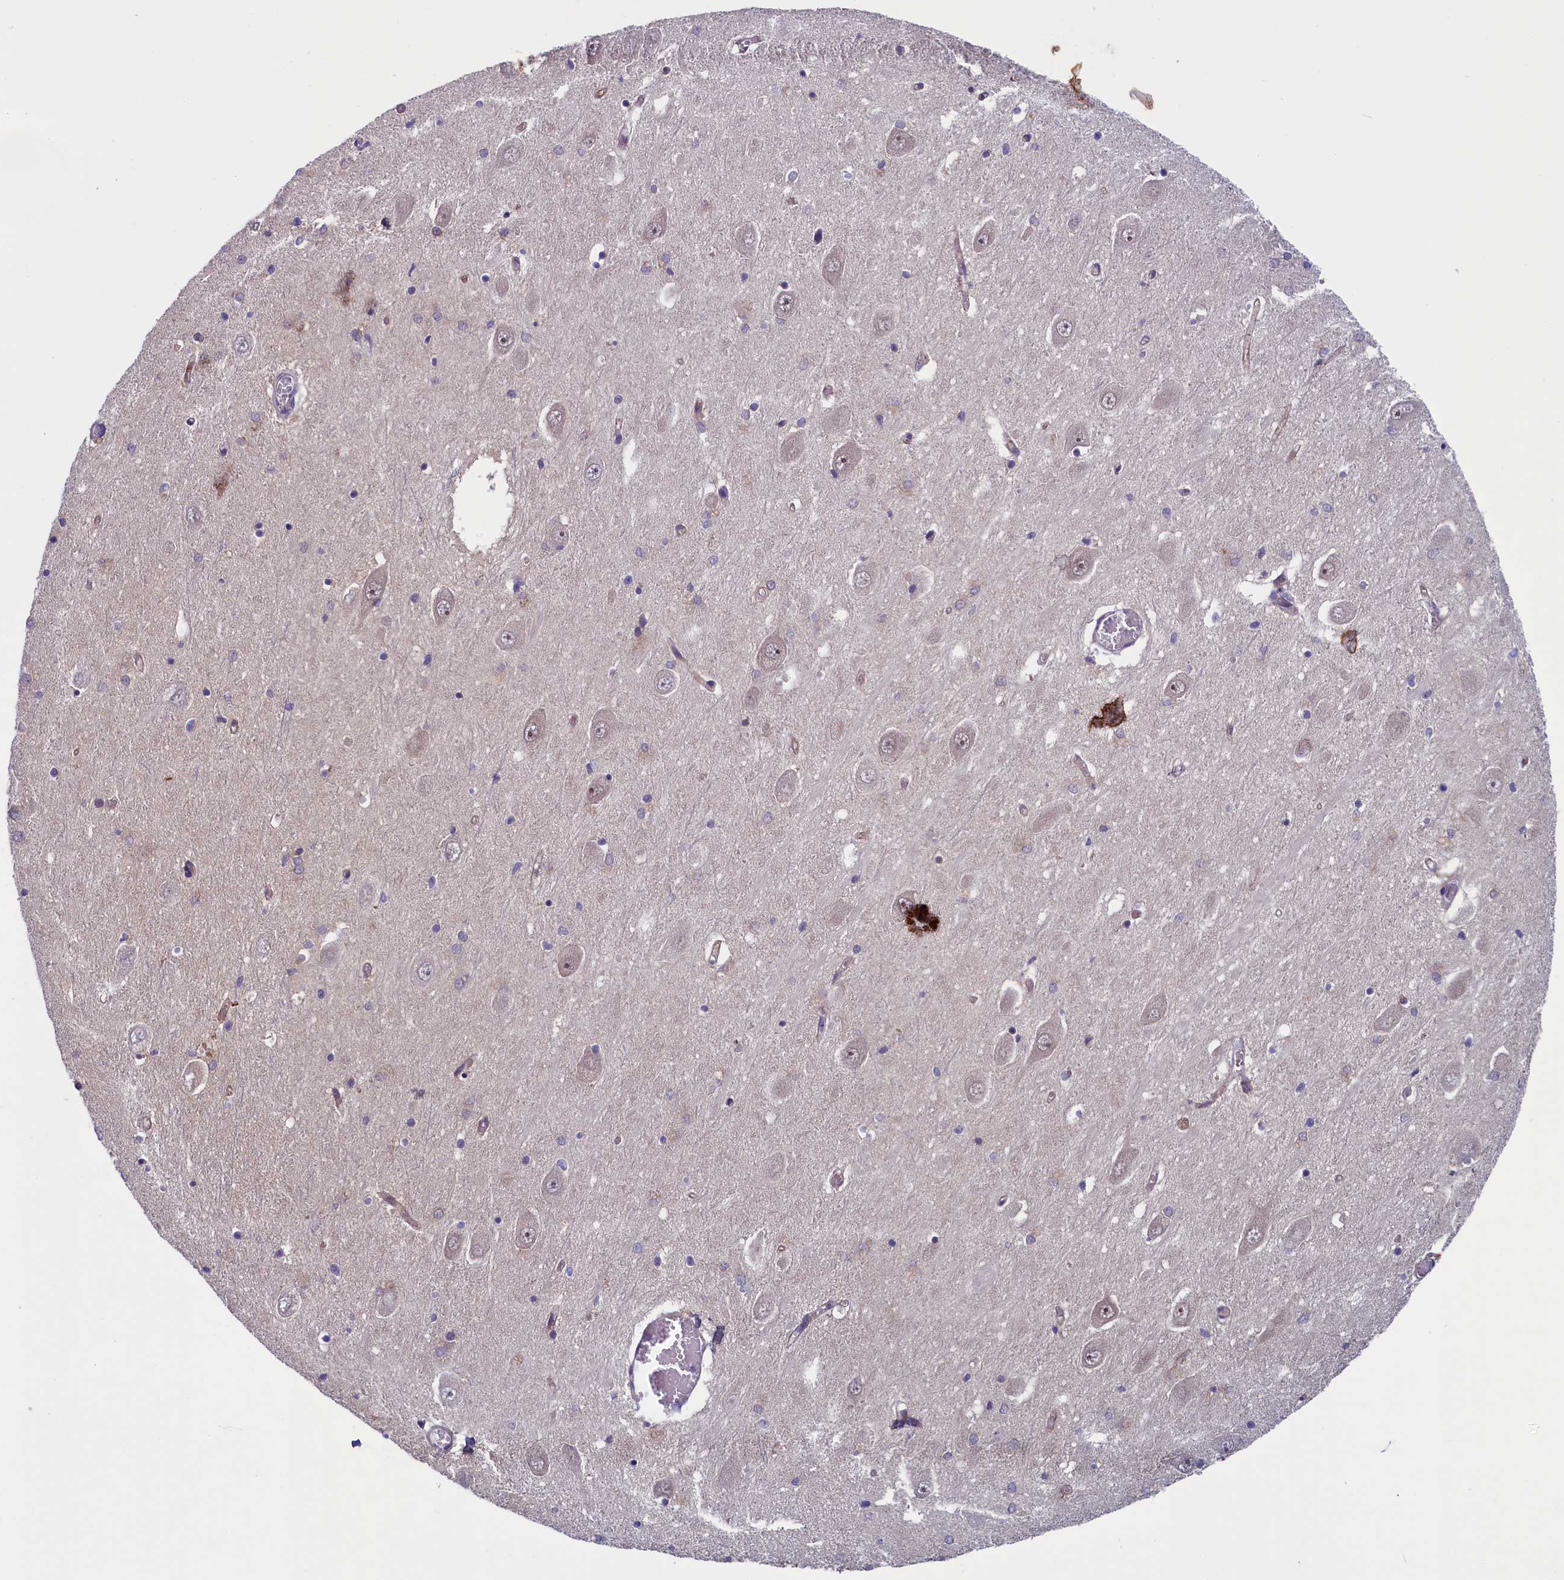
{"staining": {"intensity": "negative", "quantity": "none", "location": "none"}, "tissue": "hippocampus", "cell_type": "Glial cells", "image_type": "normal", "snomed": [{"axis": "morphology", "description": "Normal tissue, NOS"}, {"axis": "topography", "description": "Hippocampus"}], "caption": "DAB immunohistochemical staining of benign human hippocampus shows no significant positivity in glial cells.", "gene": "ANKRD39", "patient": {"sex": "male", "age": 70}}